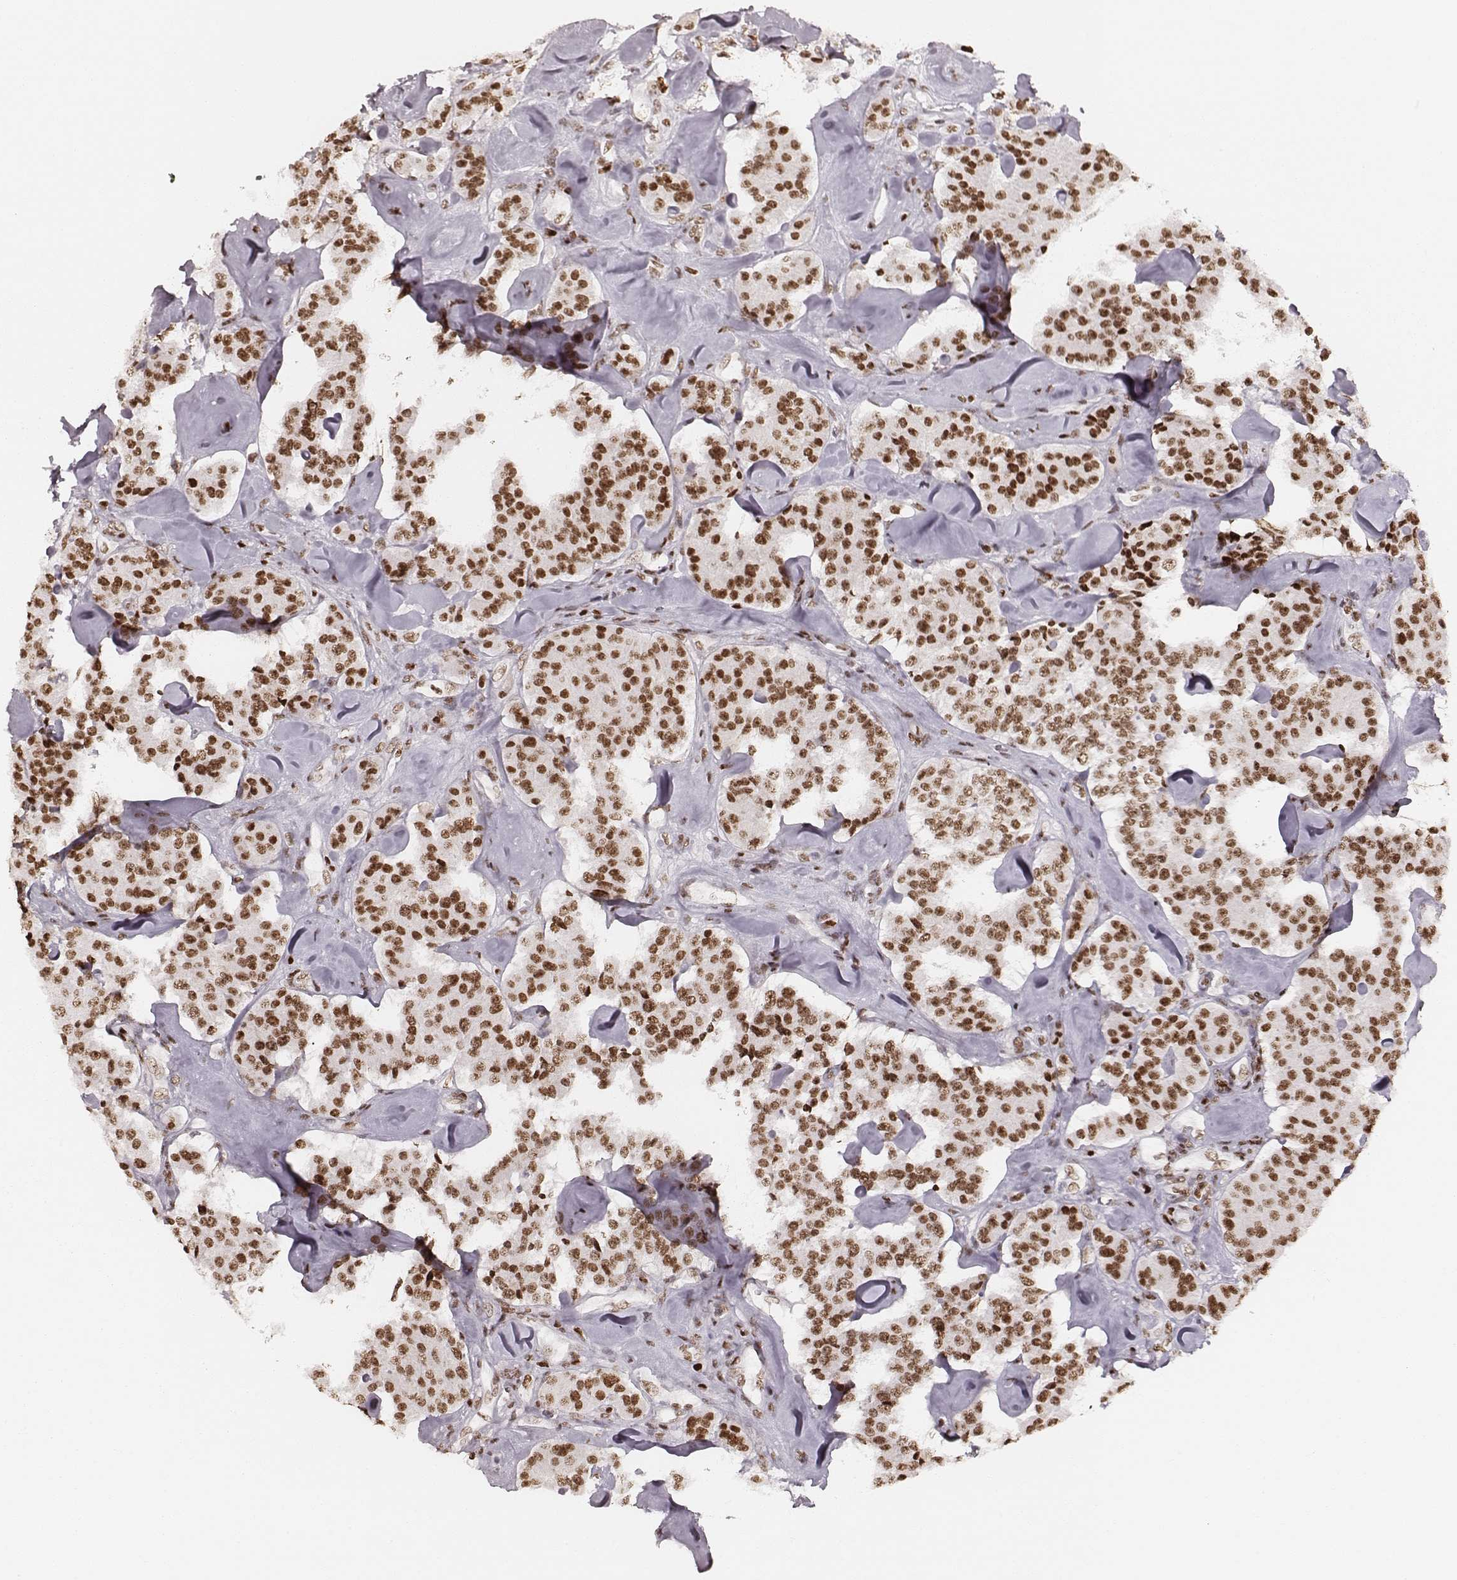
{"staining": {"intensity": "moderate", "quantity": ">75%", "location": "nuclear"}, "tissue": "carcinoid", "cell_type": "Tumor cells", "image_type": "cancer", "snomed": [{"axis": "morphology", "description": "Carcinoid, malignant, NOS"}, {"axis": "topography", "description": "Pancreas"}], "caption": "Carcinoid stained with immunohistochemistry shows moderate nuclear positivity in about >75% of tumor cells.", "gene": "PARP1", "patient": {"sex": "male", "age": 41}}